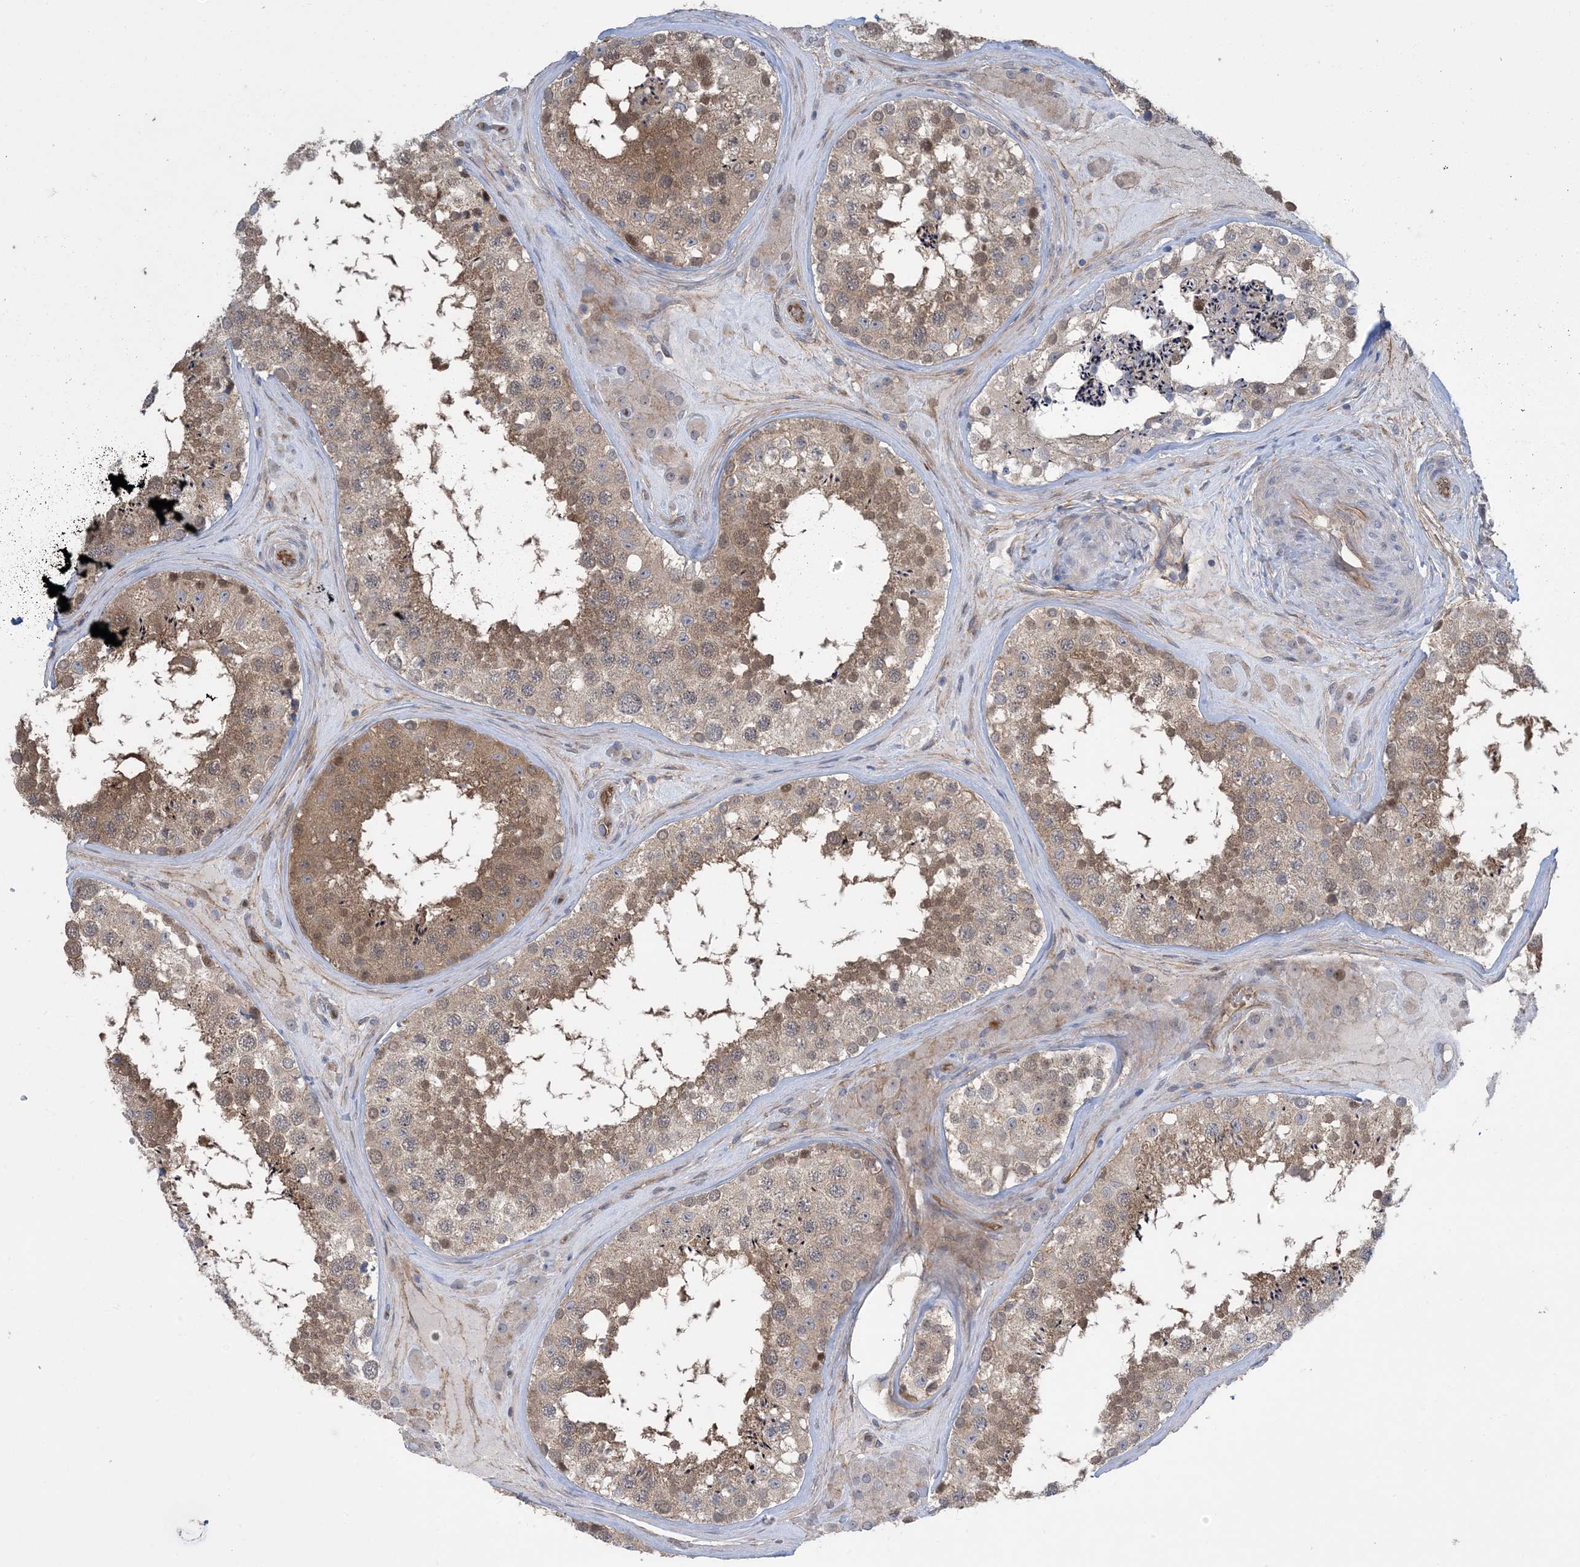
{"staining": {"intensity": "moderate", "quantity": ">75%", "location": "cytoplasmic/membranous"}, "tissue": "testis", "cell_type": "Cells in seminiferous ducts", "image_type": "normal", "snomed": [{"axis": "morphology", "description": "Normal tissue, NOS"}, {"axis": "topography", "description": "Testis"}], "caption": "Immunohistochemical staining of normal human testis shows >75% levels of moderate cytoplasmic/membranous protein staining in about >75% of cells in seminiferous ducts. (IHC, brightfield microscopy, high magnification).", "gene": "AOC1", "patient": {"sex": "male", "age": 46}}